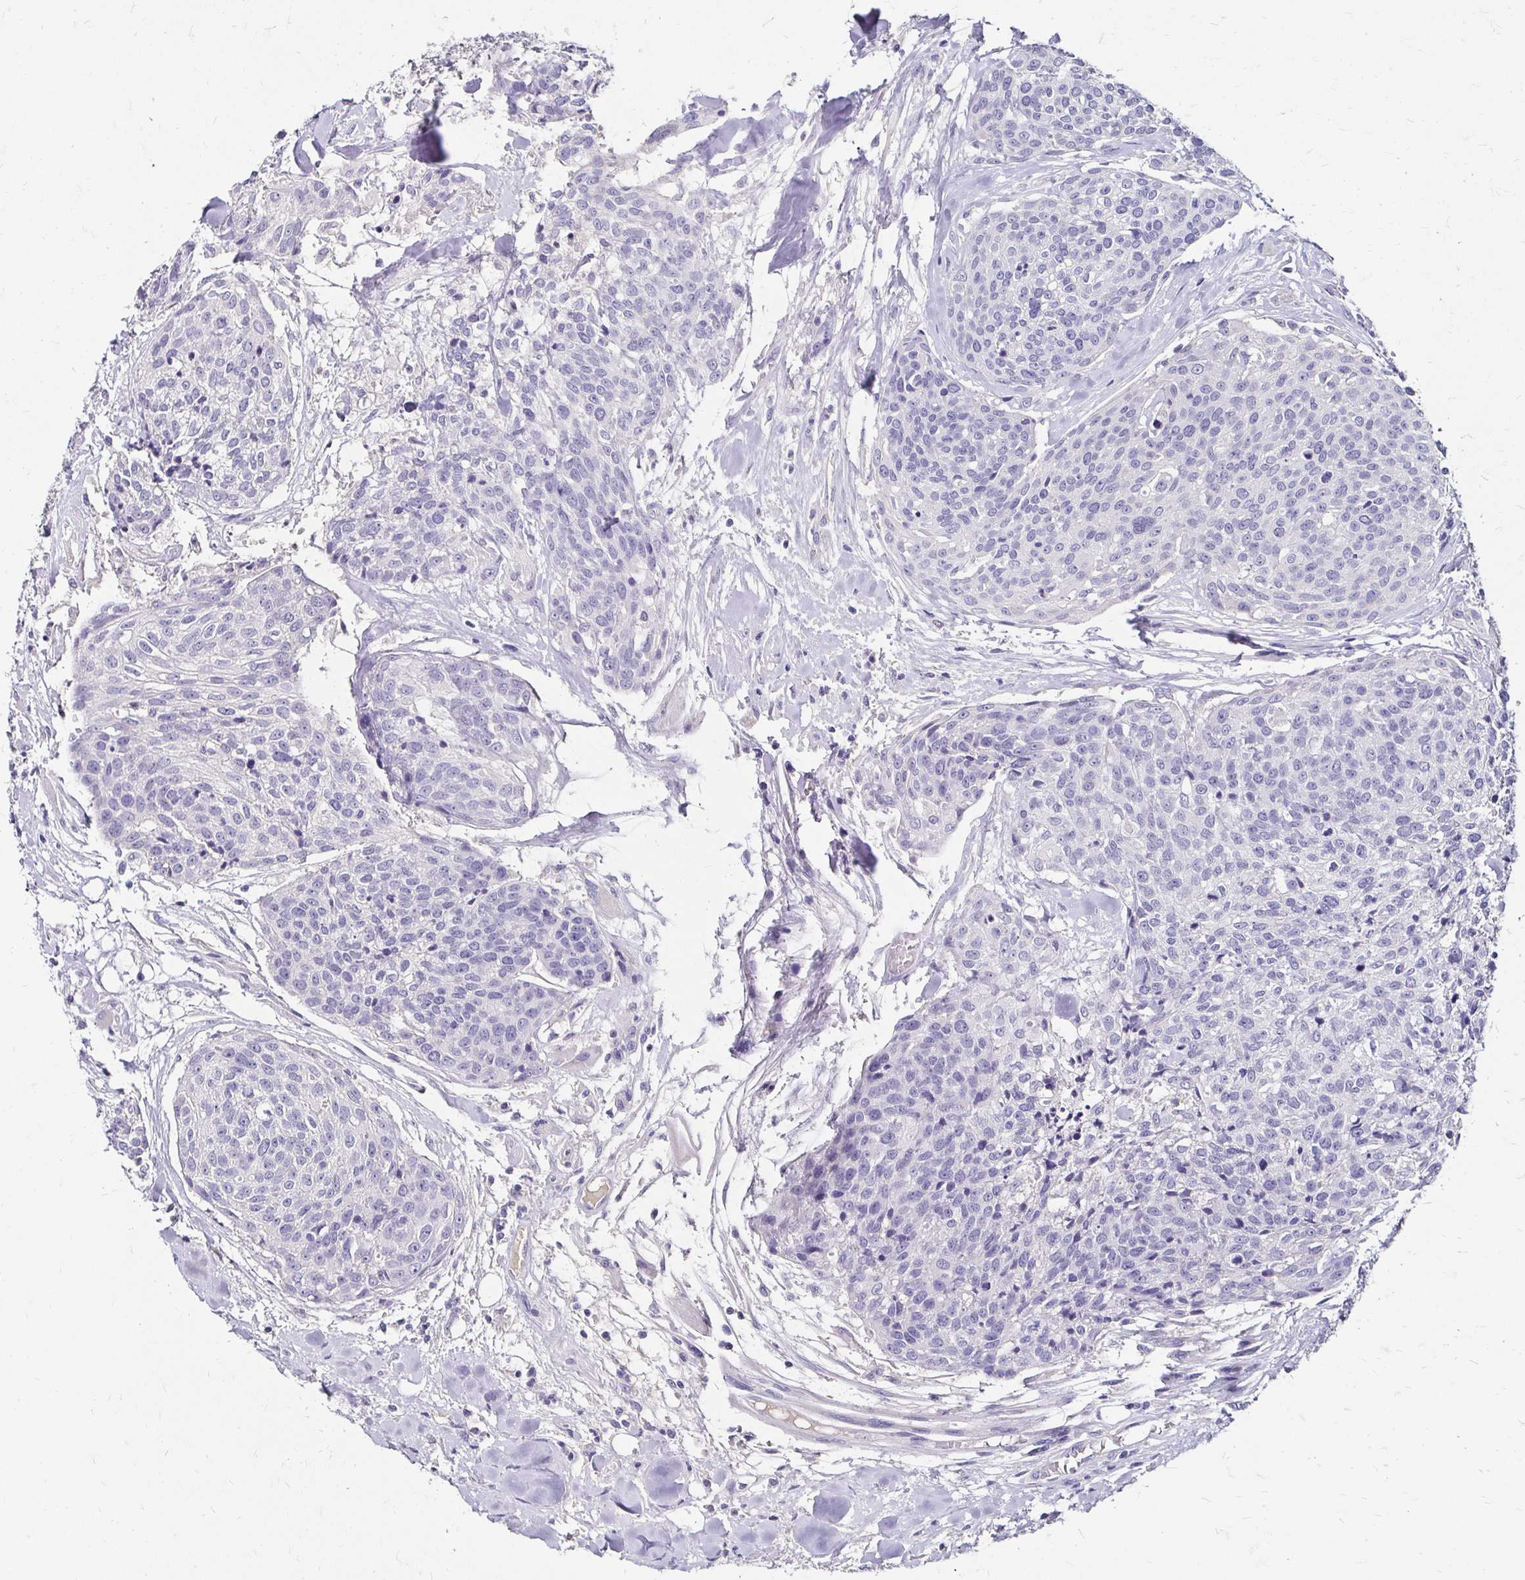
{"staining": {"intensity": "negative", "quantity": "none", "location": "none"}, "tissue": "head and neck cancer", "cell_type": "Tumor cells", "image_type": "cancer", "snomed": [{"axis": "morphology", "description": "Squamous cell carcinoma, NOS"}, {"axis": "topography", "description": "Oral tissue"}, {"axis": "topography", "description": "Head-Neck"}], "caption": "Head and neck cancer stained for a protein using IHC displays no positivity tumor cells.", "gene": "SCG3", "patient": {"sex": "male", "age": 64}}